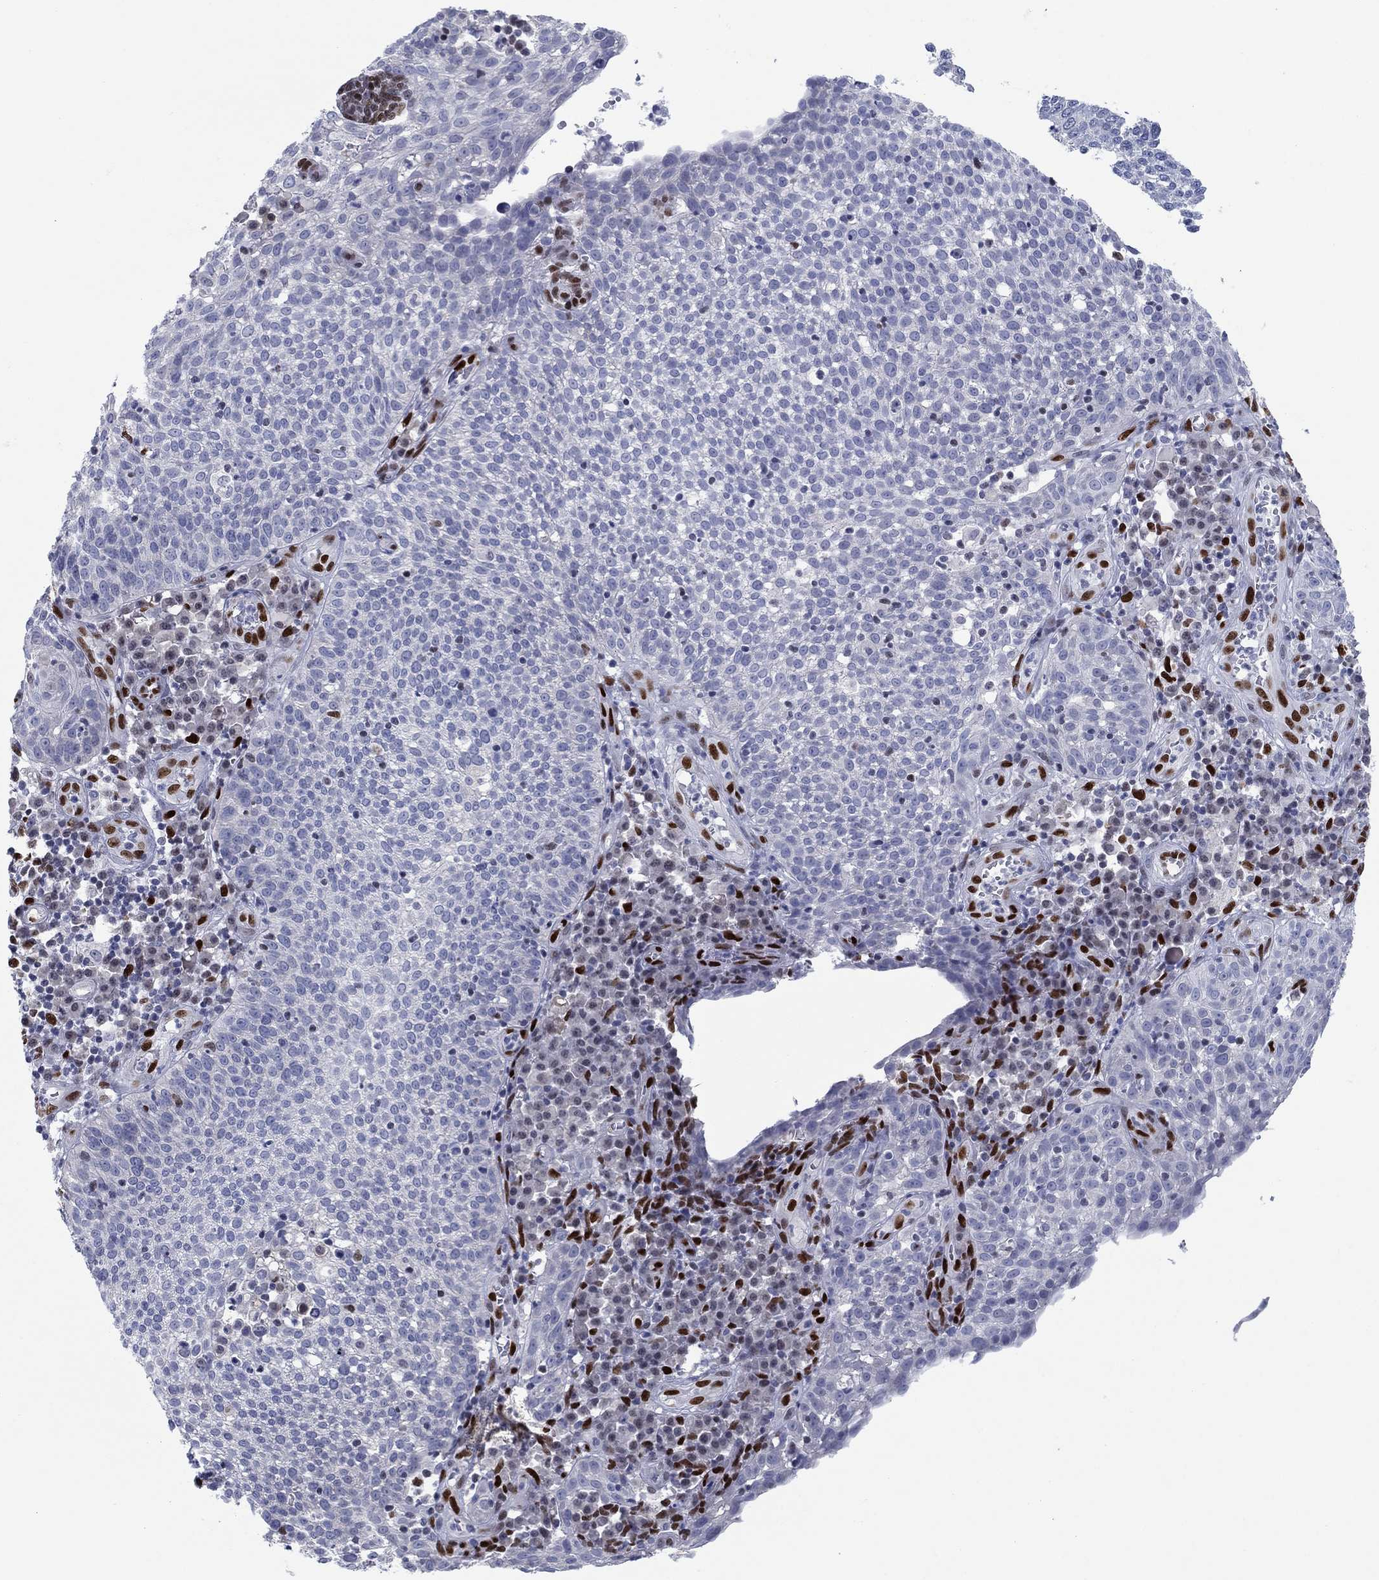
{"staining": {"intensity": "negative", "quantity": "none", "location": "none"}, "tissue": "cervical cancer", "cell_type": "Tumor cells", "image_type": "cancer", "snomed": [{"axis": "morphology", "description": "Squamous cell carcinoma, NOS"}, {"axis": "topography", "description": "Cervix"}], "caption": "This image is of cervical squamous cell carcinoma stained with immunohistochemistry to label a protein in brown with the nuclei are counter-stained blue. There is no expression in tumor cells.", "gene": "ZEB1", "patient": {"sex": "female", "age": 34}}